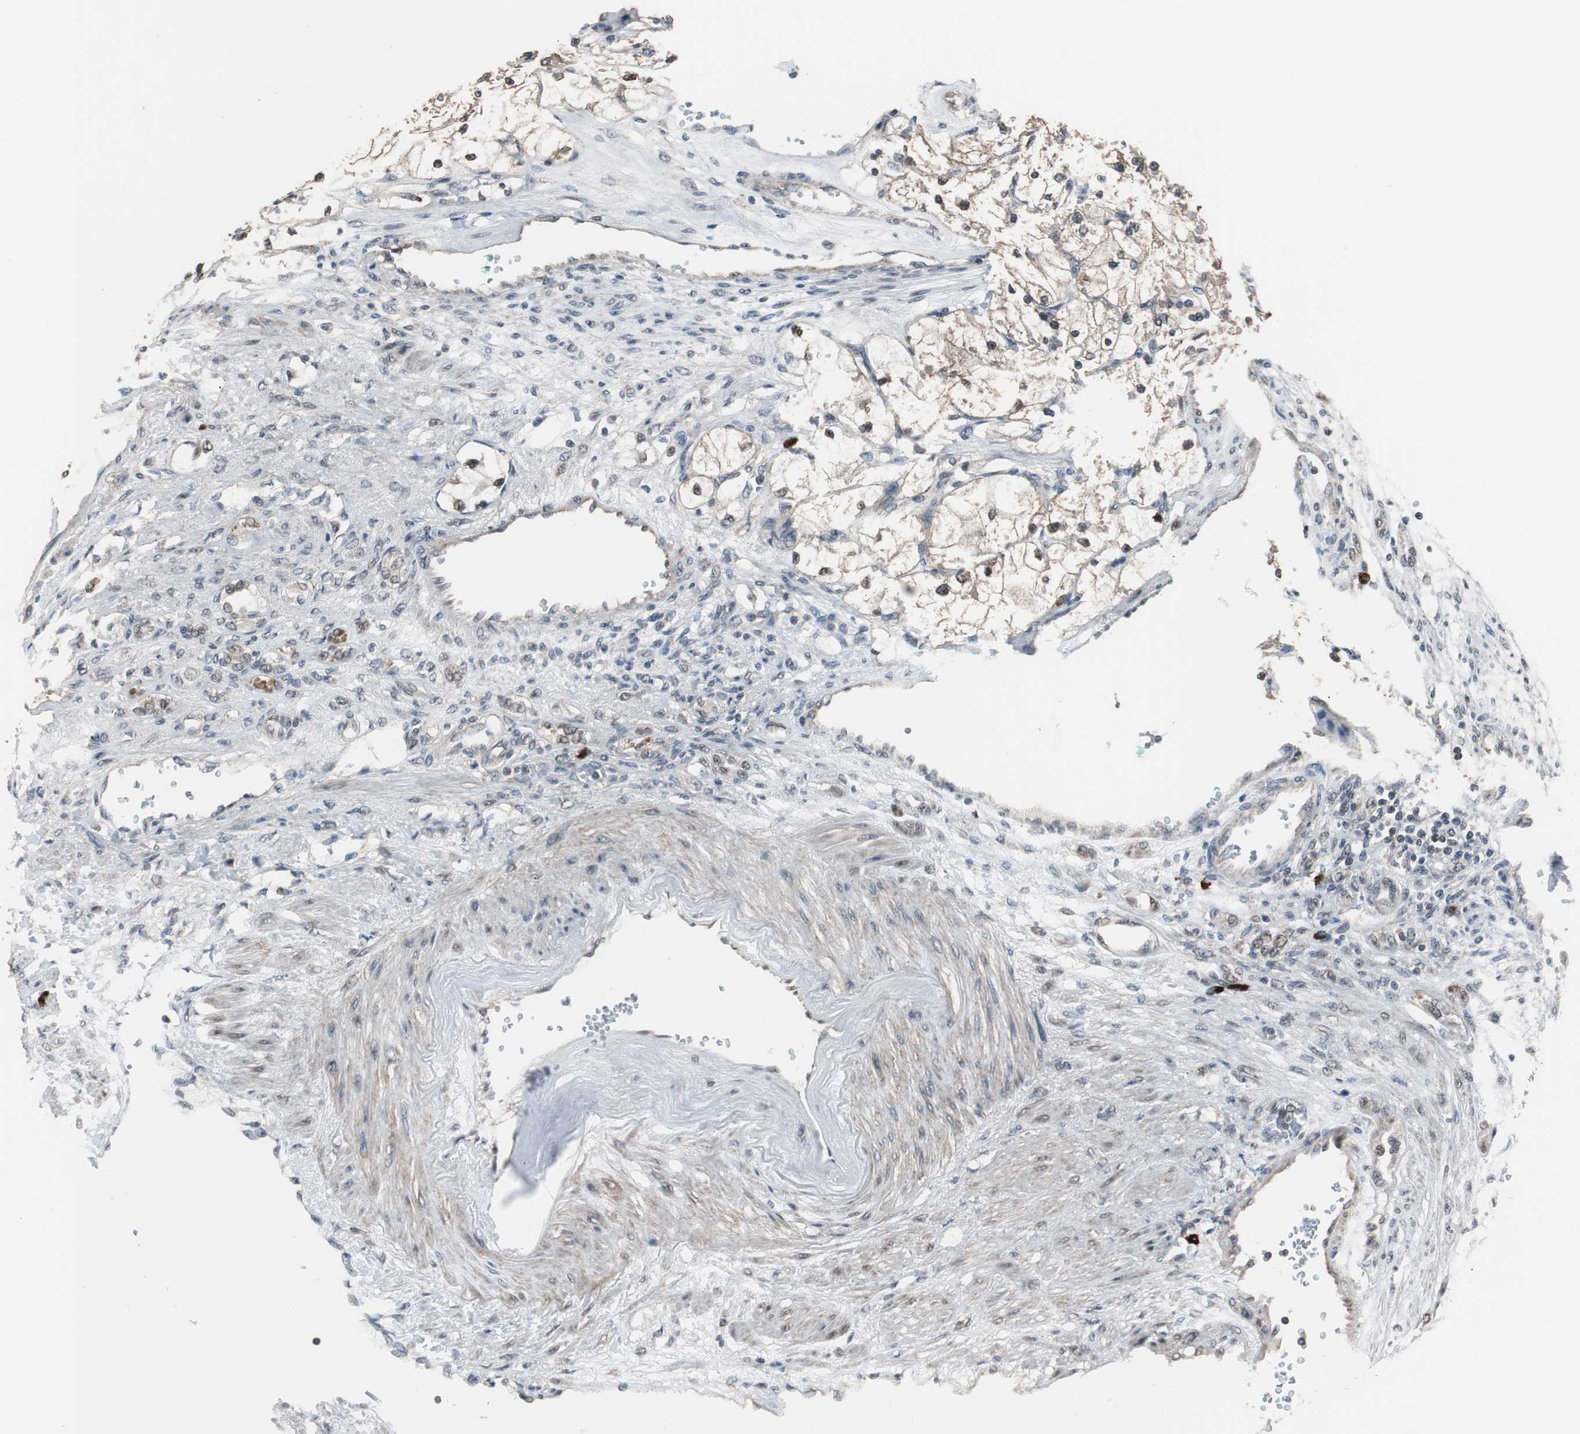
{"staining": {"intensity": "weak", "quantity": "25%-75%", "location": "cytoplasmic/membranous,nuclear"}, "tissue": "renal cancer", "cell_type": "Tumor cells", "image_type": "cancer", "snomed": [{"axis": "morphology", "description": "Adenocarcinoma, NOS"}, {"axis": "topography", "description": "Kidney"}], "caption": "Brown immunohistochemical staining in human renal adenocarcinoma demonstrates weak cytoplasmic/membranous and nuclear positivity in approximately 25%-75% of tumor cells. The staining was performed using DAB (3,3'-diaminobenzidine), with brown indicating positive protein expression. Nuclei are stained blue with hematoxylin.", "gene": "ZHX2", "patient": {"sex": "female", "age": 83}}